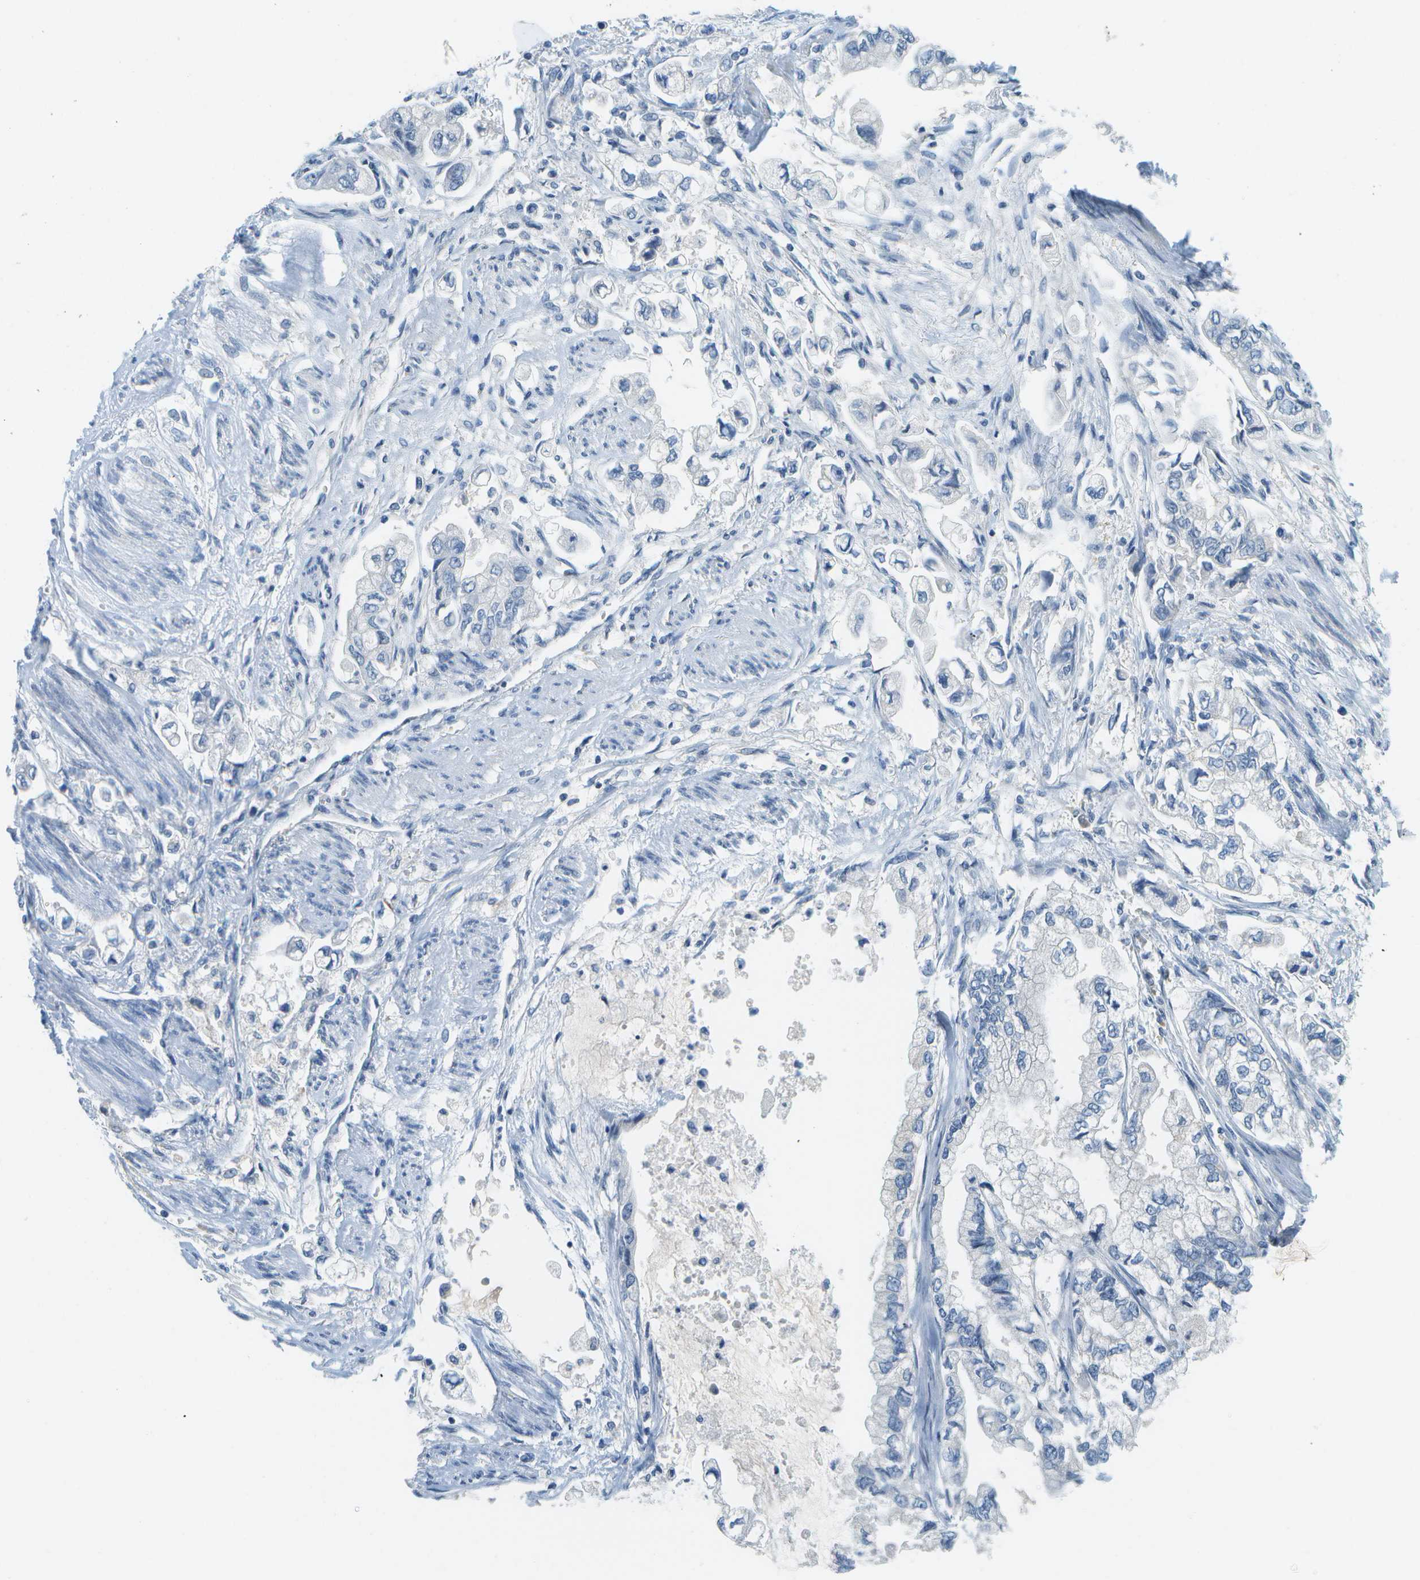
{"staining": {"intensity": "negative", "quantity": "none", "location": "none"}, "tissue": "stomach cancer", "cell_type": "Tumor cells", "image_type": "cancer", "snomed": [{"axis": "morphology", "description": "Normal tissue, NOS"}, {"axis": "morphology", "description": "Adenocarcinoma, NOS"}, {"axis": "topography", "description": "Stomach"}], "caption": "High magnification brightfield microscopy of stomach adenocarcinoma stained with DAB (3,3'-diaminobenzidine) (brown) and counterstained with hematoxylin (blue): tumor cells show no significant staining.", "gene": "PTGIS", "patient": {"sex": "male", "age": 62}}